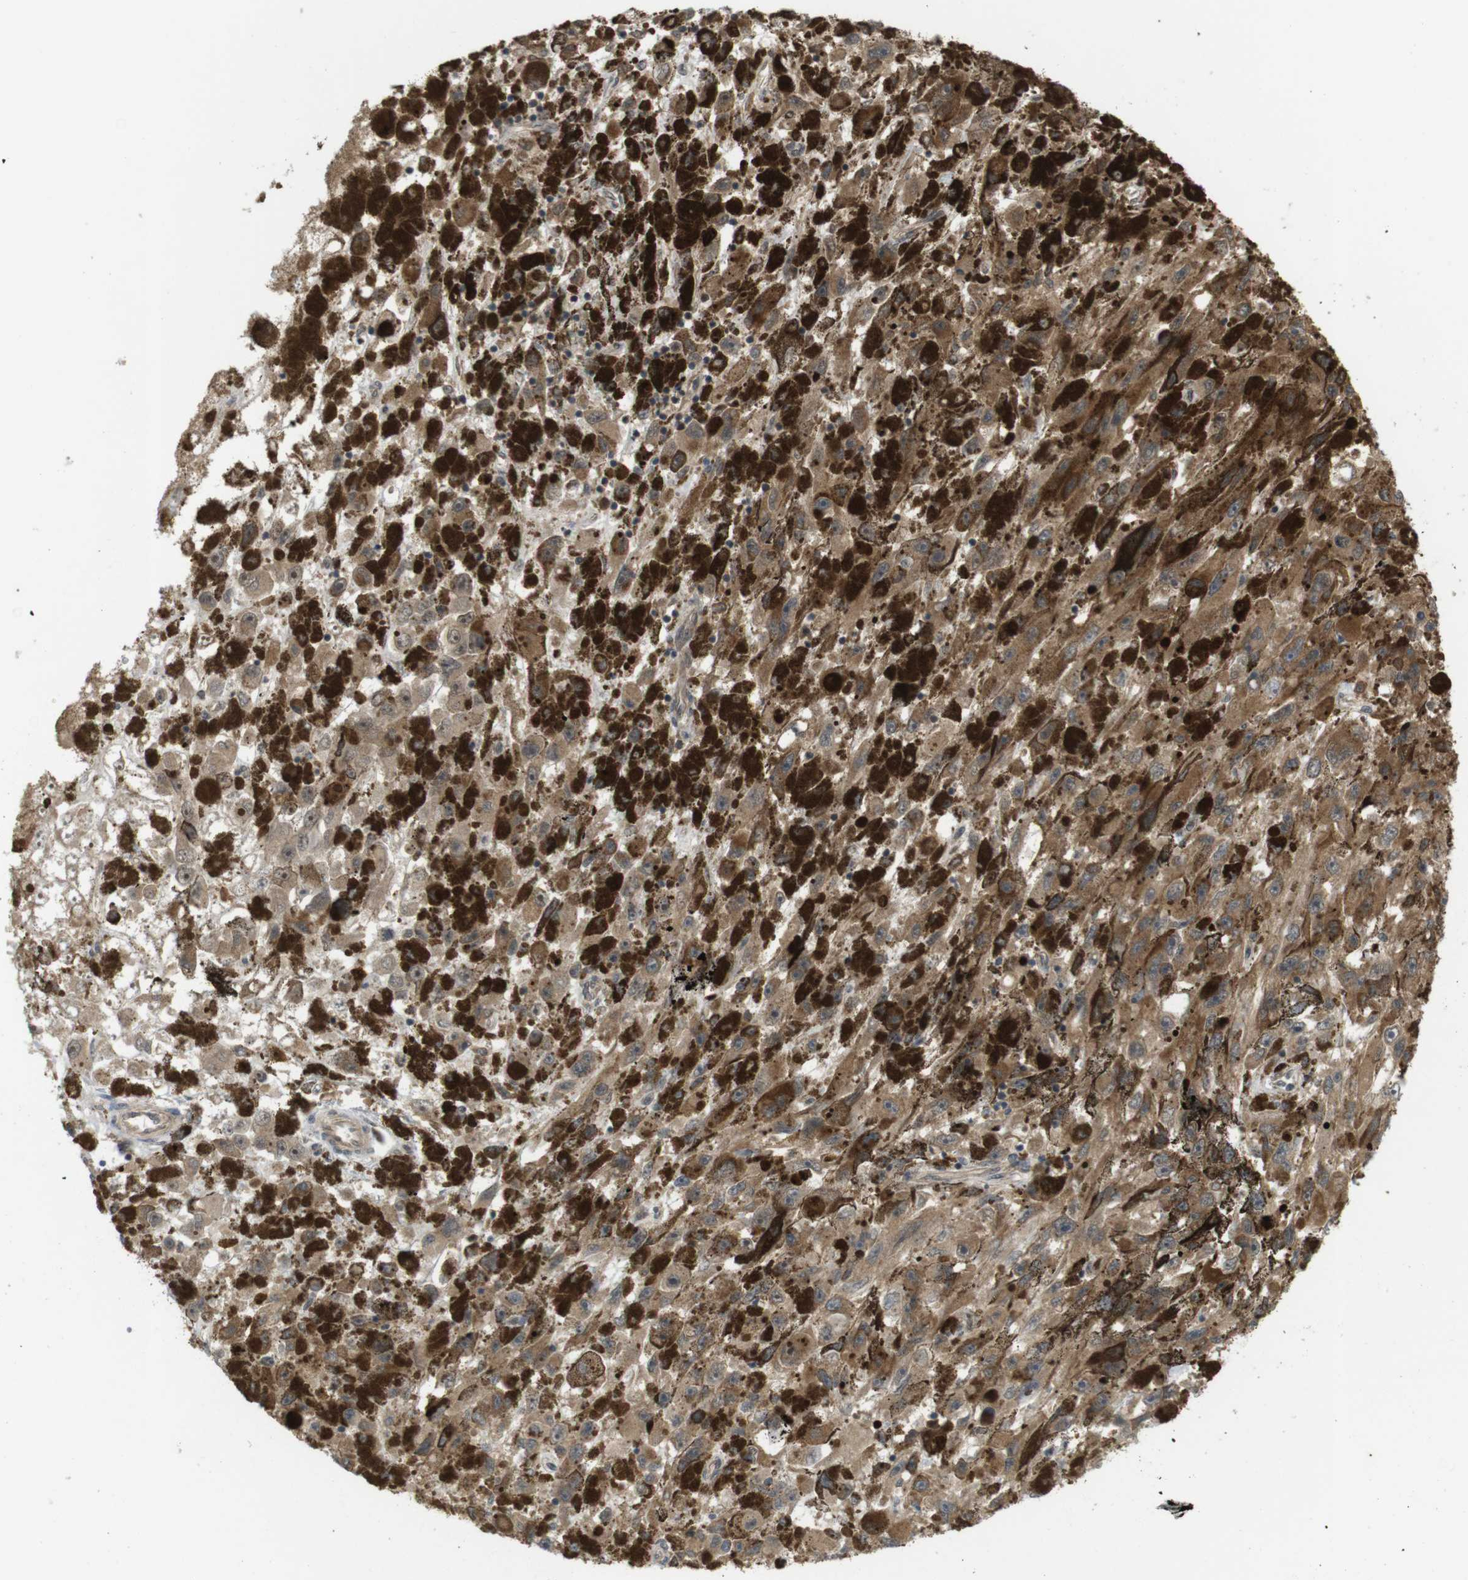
{"staining": {"intensity": "moderate", "quantity": ">75%", "location": "cytoplasmic/membranous"}, "tissue": "melanoma", "cell_type": "Tumor cells", "image_type": "cancer", "snomed": [{"axis": "morphology", "description": "Malignant melanoma, NOS"}, {"axis": "topography", "description": "Skin"}], "caption": "High-power microscopy captured an IHC photomicrograph of melanoma, revealing moderate cytoplasmic/membranous expression in approximately >75% of tumor cells.", "gene": "RNF130", "patient": {"sex": "female", "age": 104}}